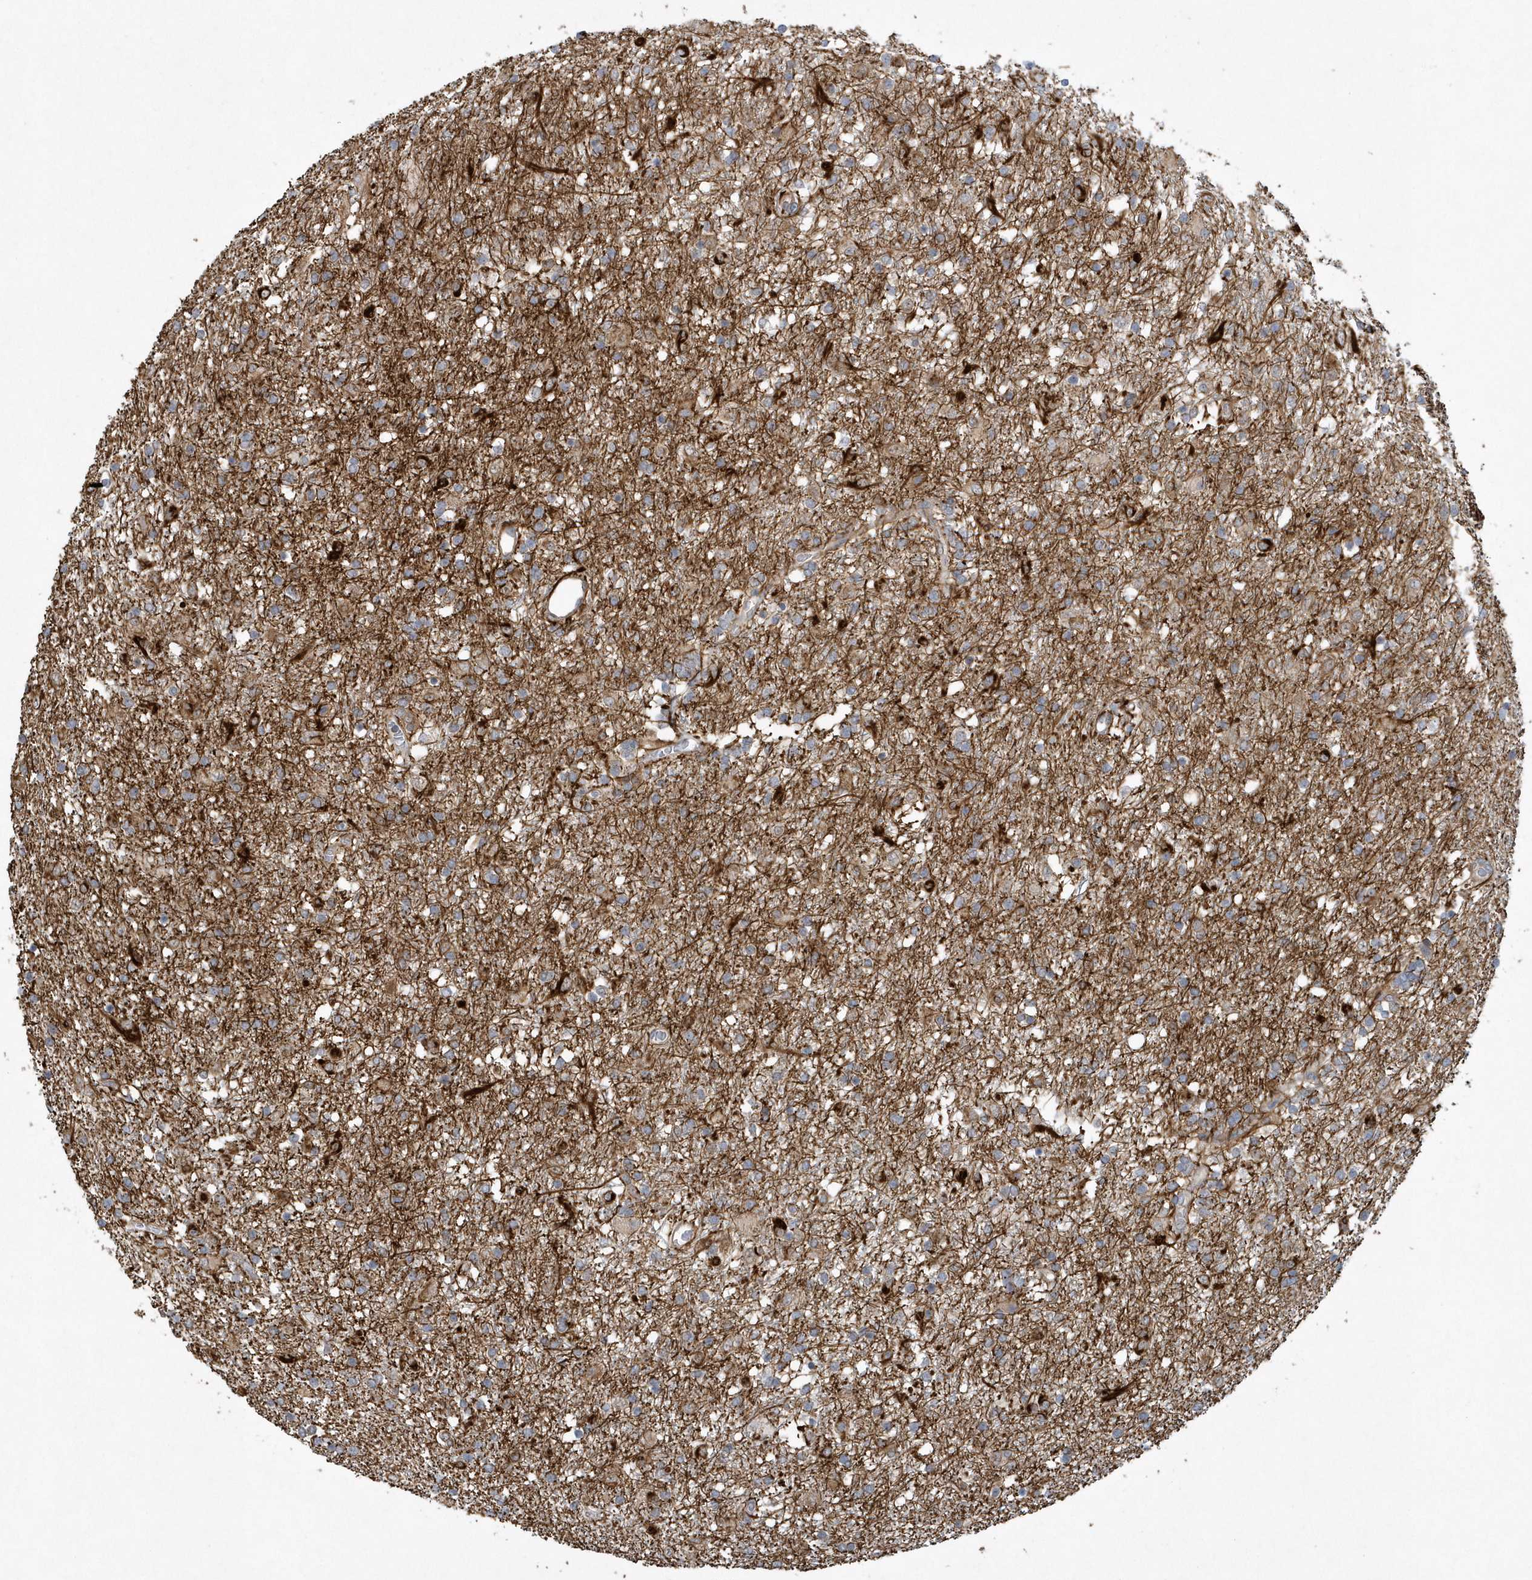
{"staining": {"intensity": "weak", "quantity": "<25%", "location": "cytoplasmic/membranous"}, "tissue": "glioma", "cell_type": "Tumor cells", "image_type": "cancer", "snomed": [{"axis": "morphology", "description": "Glioma, malignant, Low grade"}, {"axis": "topography", "description": "Brain"}], "caption": "IHC of malignant glioma (low-grade) reveals no positivity in tumor cells.", "gene": "THG1L", "patient": {"sex": "male", "age": 65}}